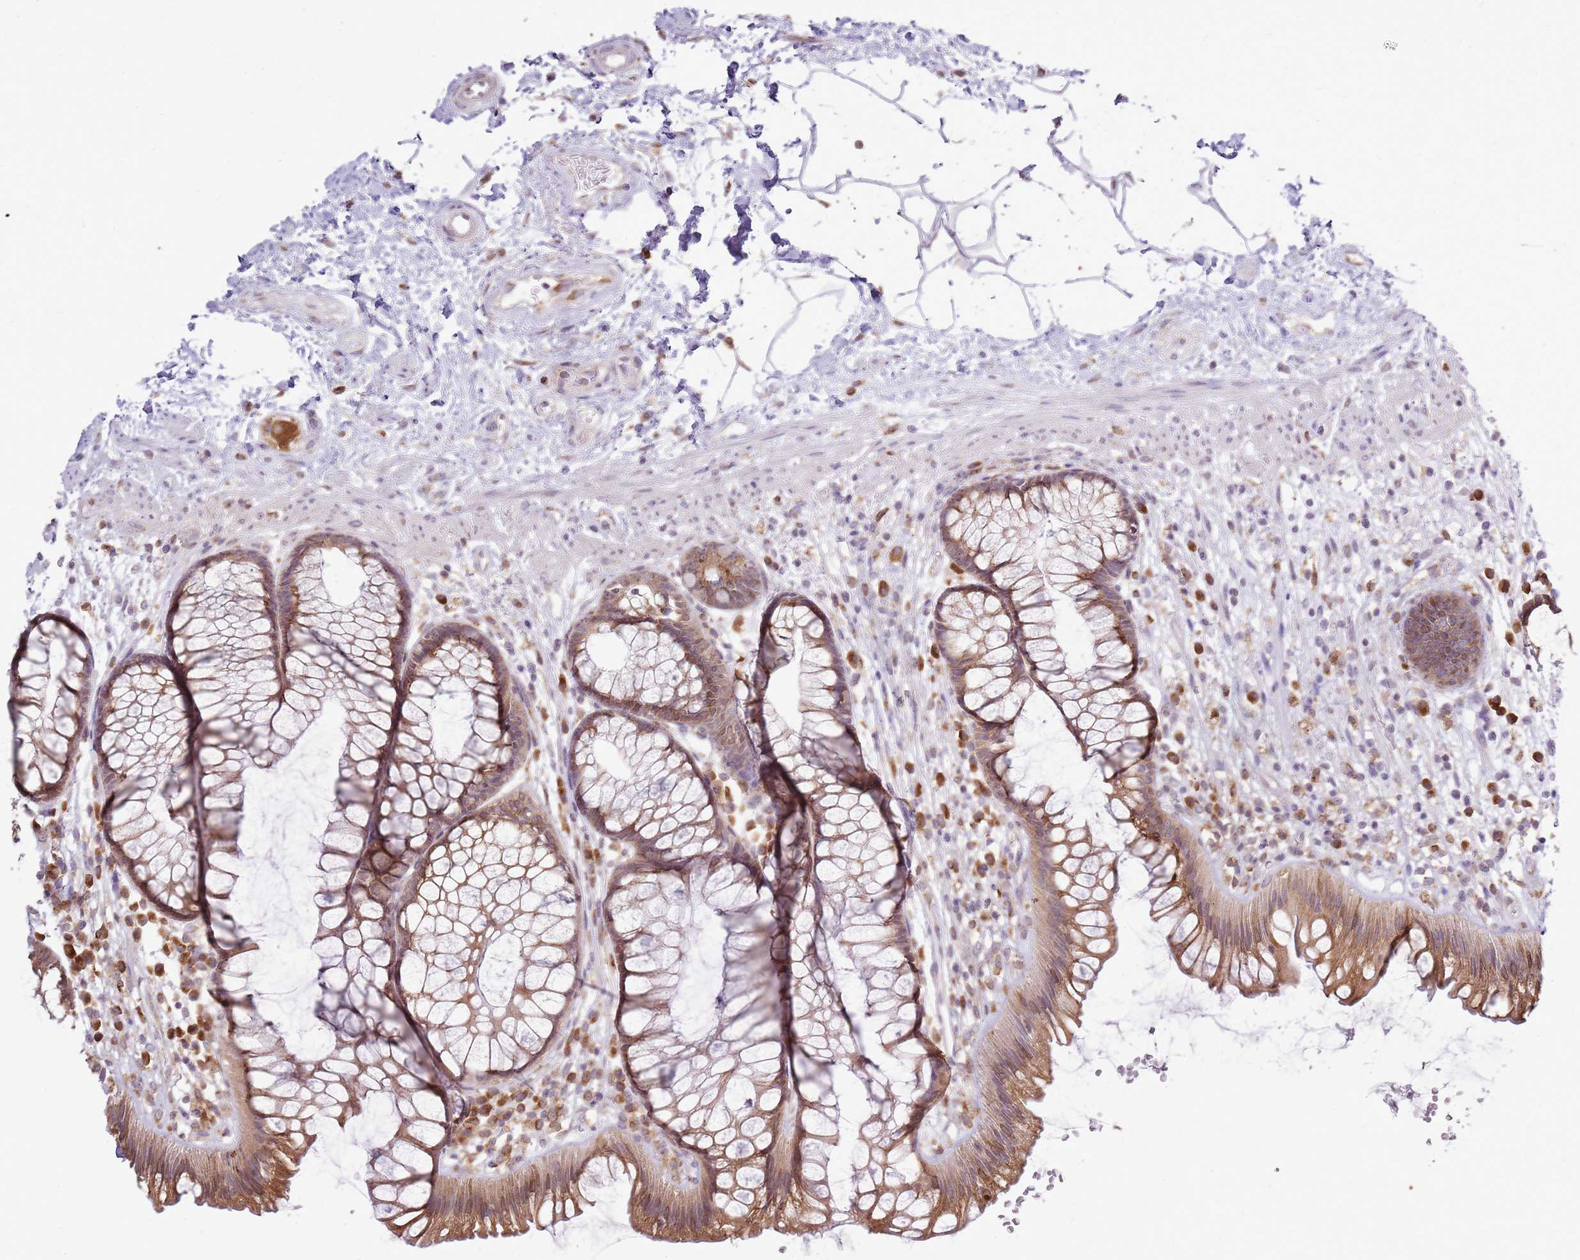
{"staining": {"intensity": "moderate", "quantity": ">75%", "location": "cytoplasmic/membranous"}, "tissue": "rectum", "cell_type": "Glandular cells", "image_type": "normal", "snomed": [{"axis": "morphology", "description": "Normal tissue, NOS"}, {"axis": "topography", "description": "Rectum"}], "caption": "An immunohistochemistry photomicrograph of unremarkable tissue is shown. Protein staining in brown shows moderate cytoplasmic/membranous positivity in rectum within glandular cells. (brown staining indicates protein expression, while blue staining denotes nuclei).", "gene": "TMED10", "patient": {"sex": "male", "age": 51}}